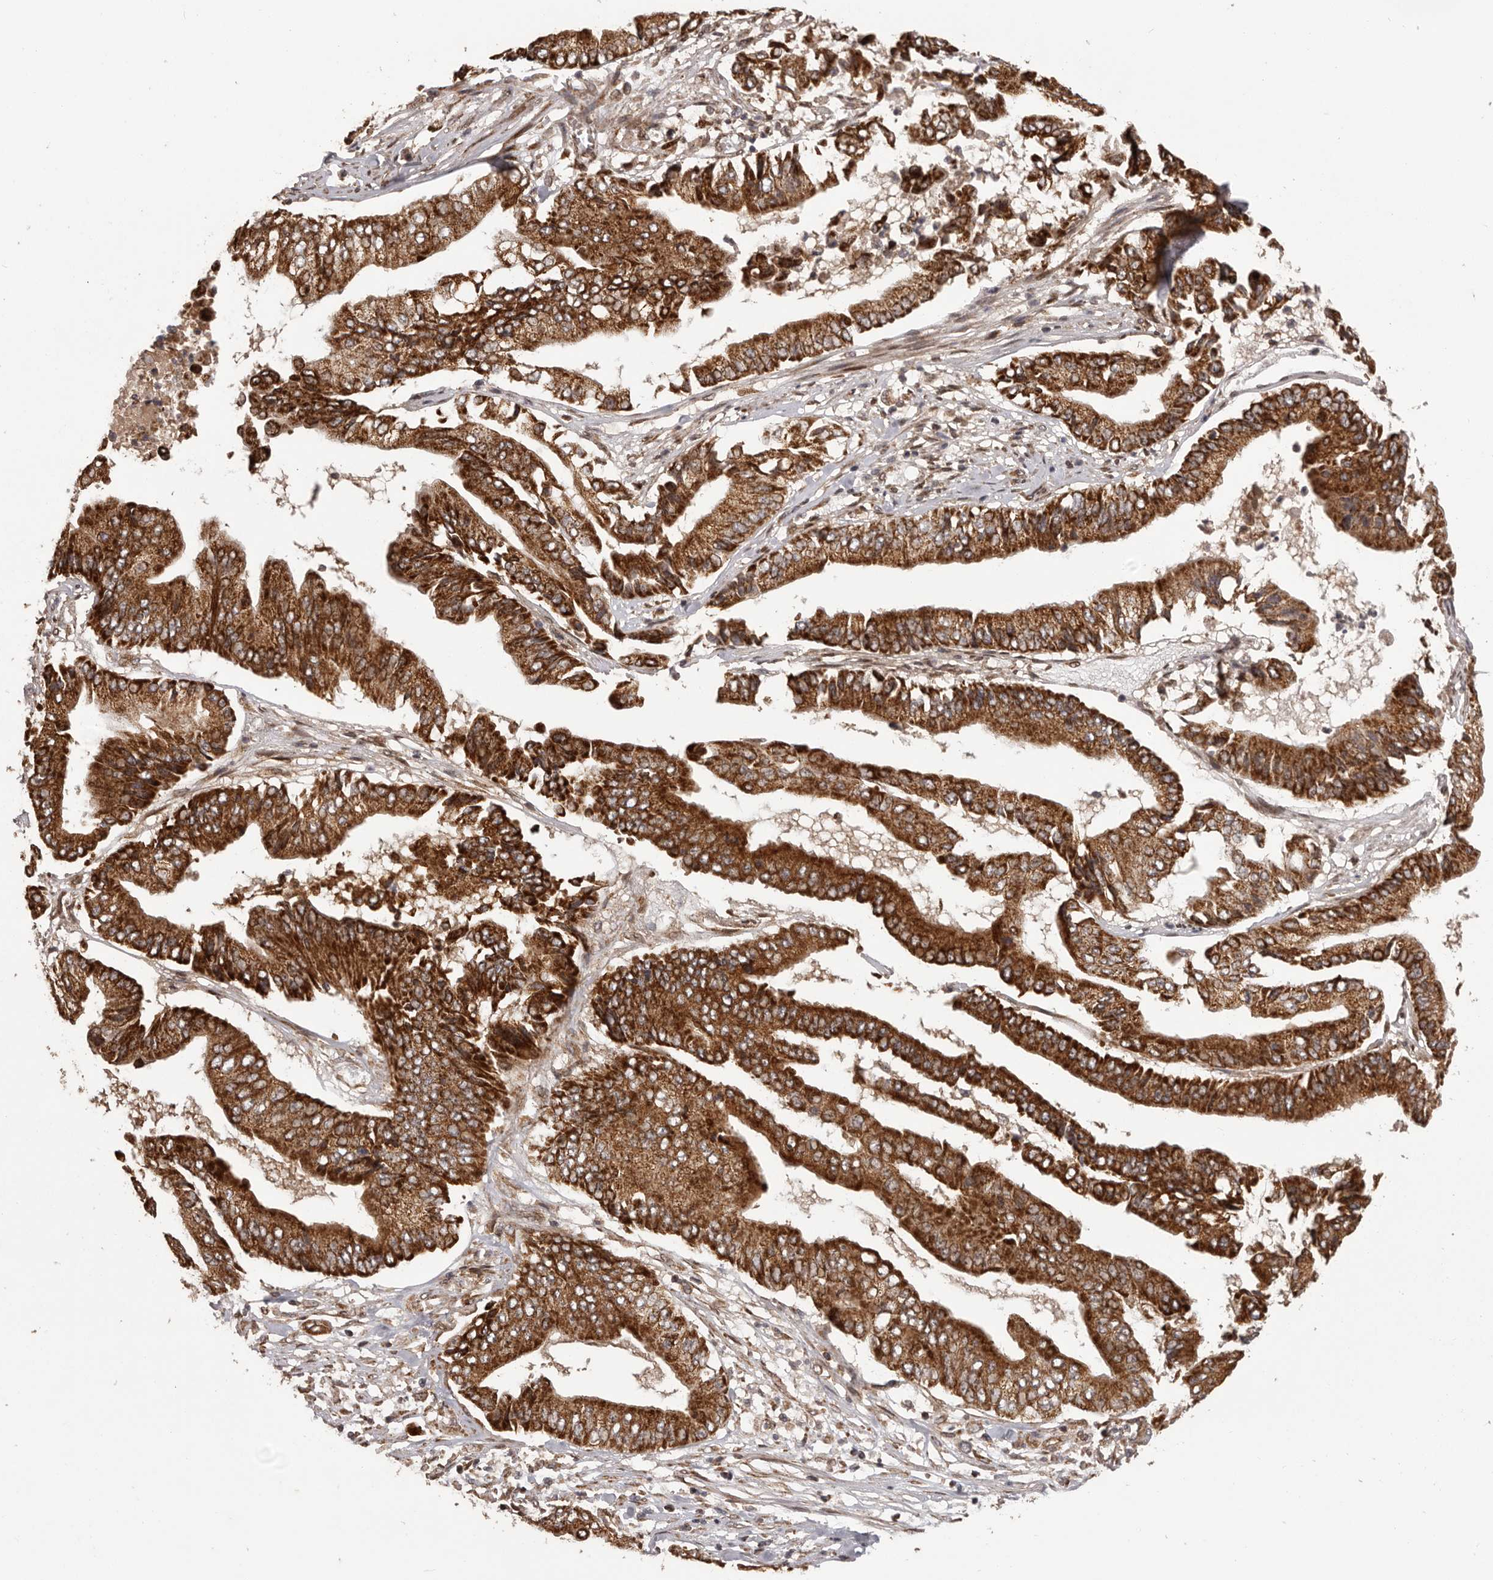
{"staining": {"intensity": "strong", "quantity": ">75%", "location": "cytoplasmic/membranous"}, "tissue": "pancreatic cancer", "cell_type": "Tumor cells", "image_type": "cancer", "snomed": [{"axis": "morphology", "description": "Adenocarcinoma, NOS"}, {"axis": "topography", "description": "Pancreas"}], "caption": "The image displays staining of pancreatic cancer, revealing strong cytoplasmic/membranous protein expression (brown color) within tumor cells.", "gene": "CHRM2", "patient": {"sex": "female", "age": 77}}